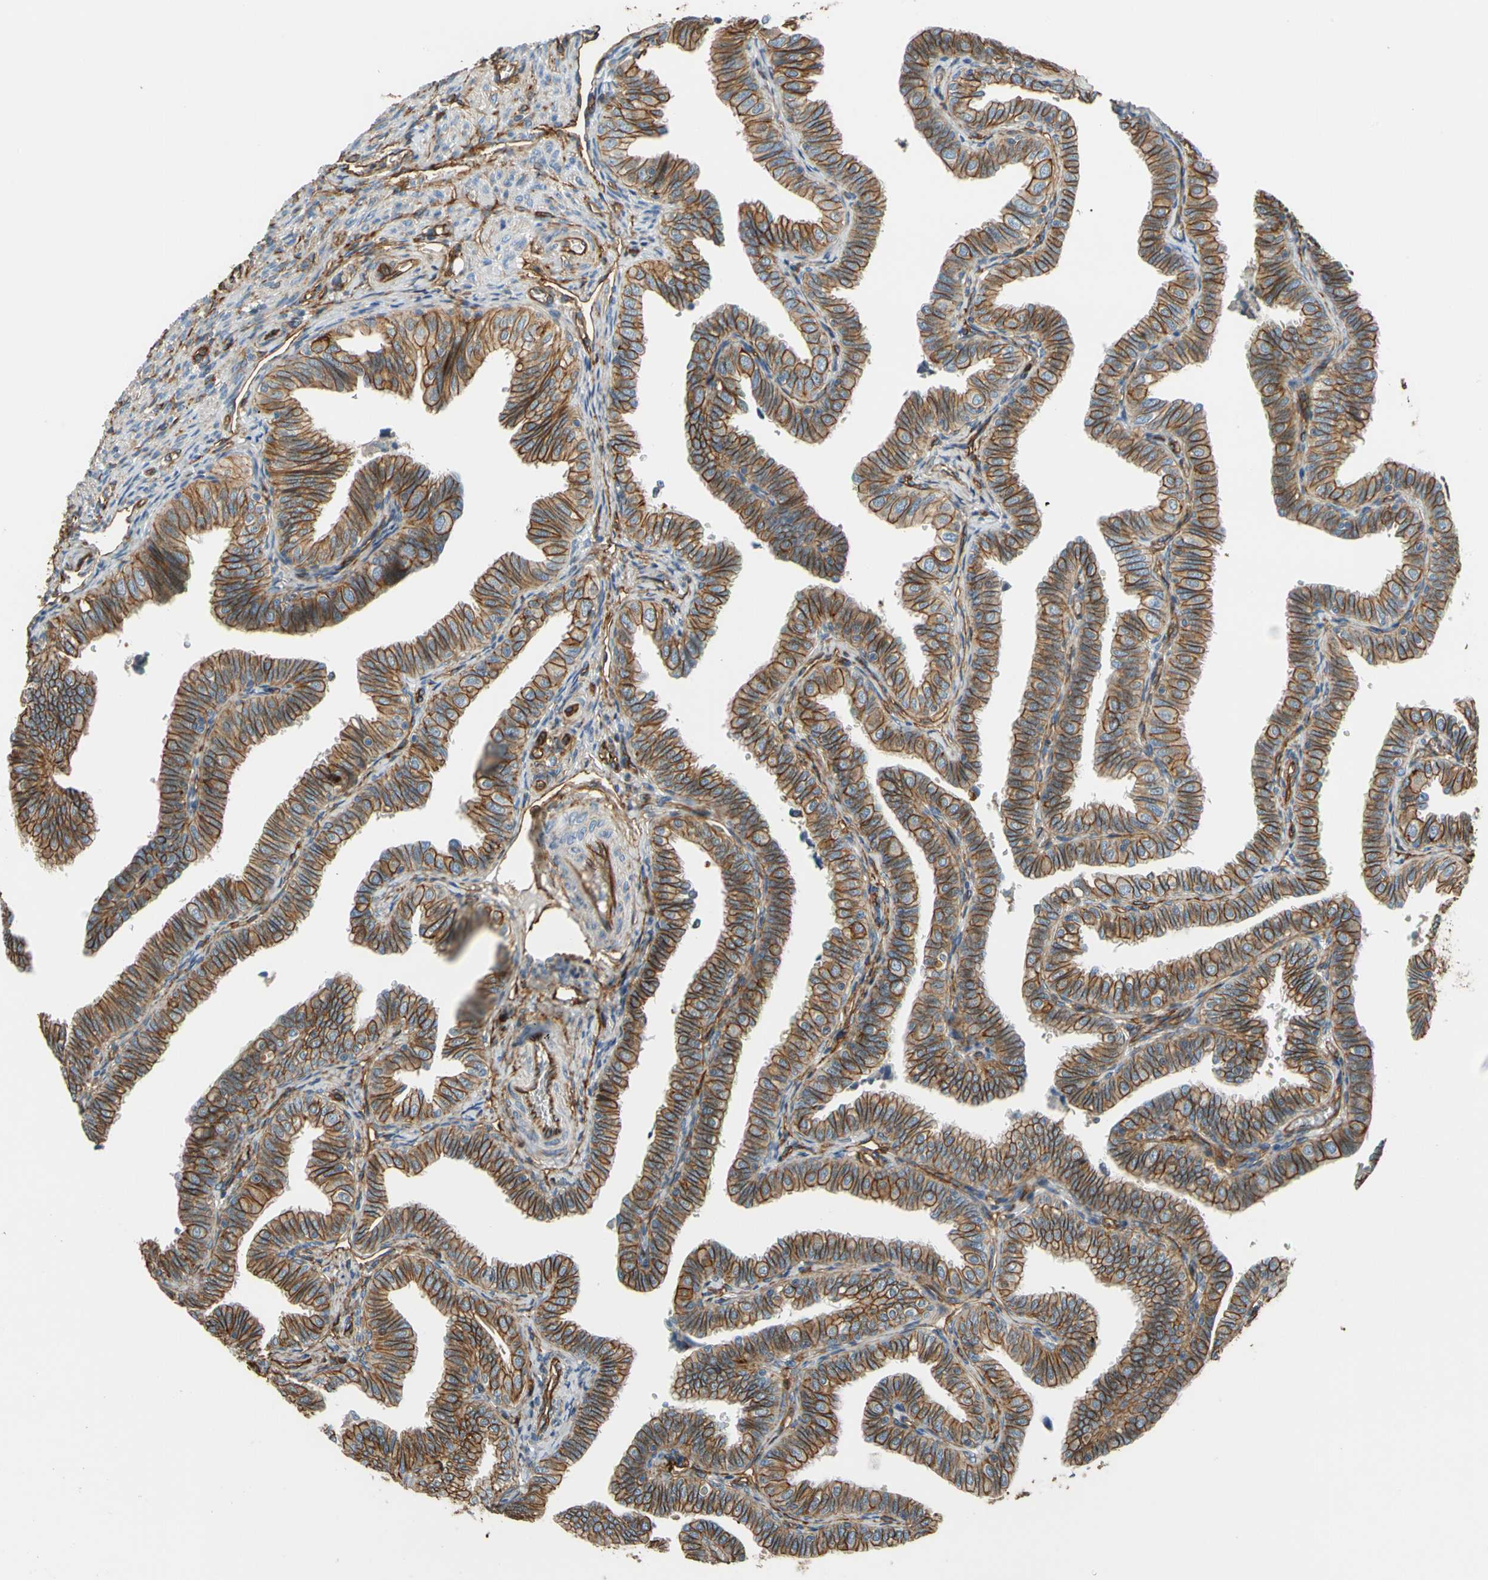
{"staining": {"intensity": "strong", "quantity": ">75%", "location": "cytoplasmic/membranous"}, "tissue": "fallopian tube", "cell_type": "Glandular cells", "image_type": "normal", "snomed": [{"axis": "morphology", "description": "Normal tissue, NOS"}, {"axis": "topography", "description": "Fallopian tube"}], "caption": "Immunohistochemistry (IHC) of unremarkable human fallopian tube shows high levels of strong cytoplasmic/membranous positivity in approximately >75% of glandular cells.", "gene": "SPTAN1", "patient": {"sex": "female", "age": 46}}